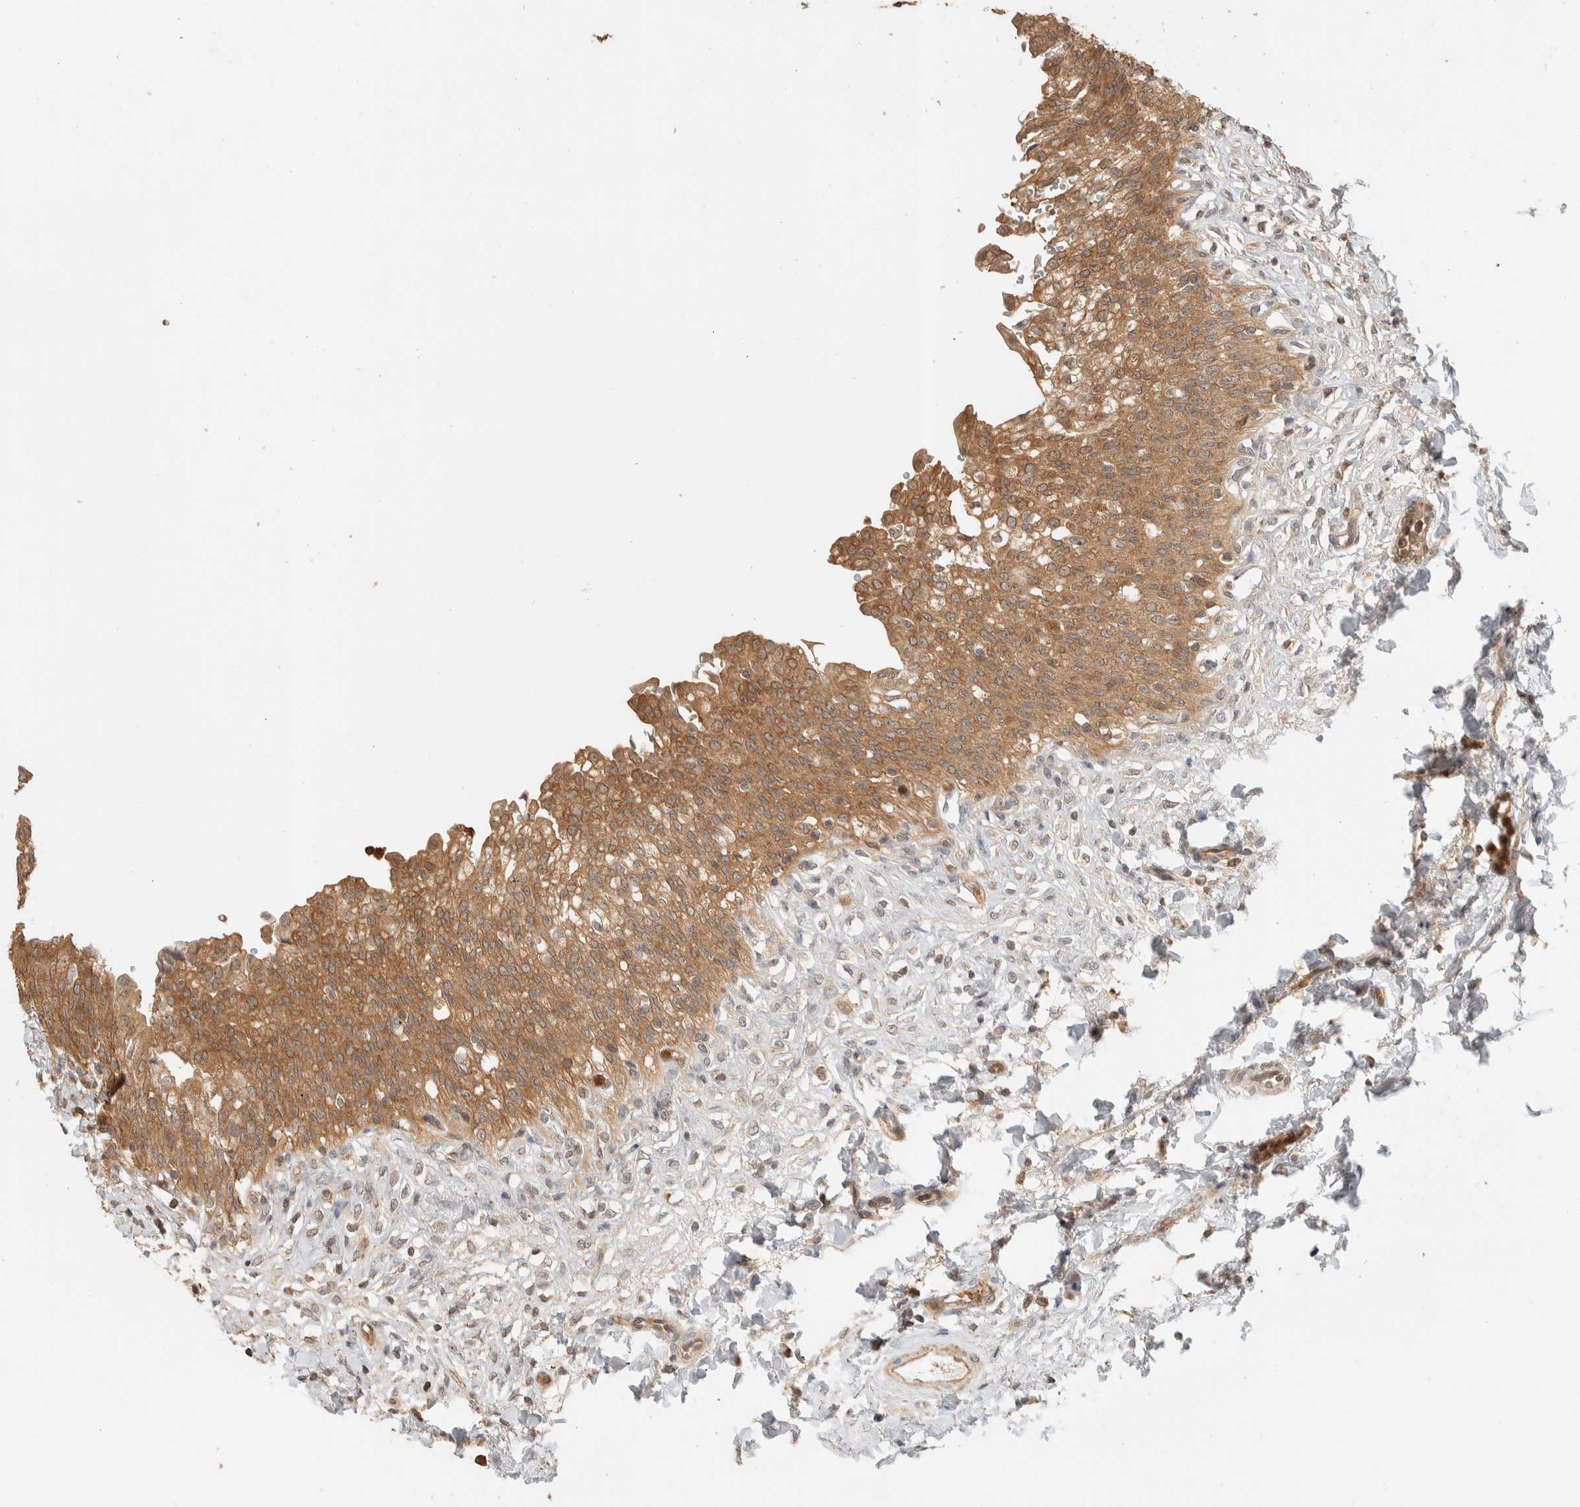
{"staining": {"intensity": "moderate", "quantity": ">75%", "location": "cytoplasmic/membranous"}, "tissue": "urinary bladder", "cell_type": "Urothelial cells", "image_type": "normal", "snomed": [{"axis": "morphology", "description": "Urothelial carcinoma, High grade"}, {"axis": "topography", "description": "Urinary bladder"}], "caption": "Brown immunohistochemical staining in normal urinary bladder exhibits moderate cytoplasmic/membranous staining in approximately >75% of urothelial cells. The protein of interest is stained brown, and the nuclei are stained in blue (DAB (3,3'-diaminobenzidine) IHC with brightfield microscopy, high magnification).", "gene": "ADSS2", "patient": {"sex": "male", "age": 46}}